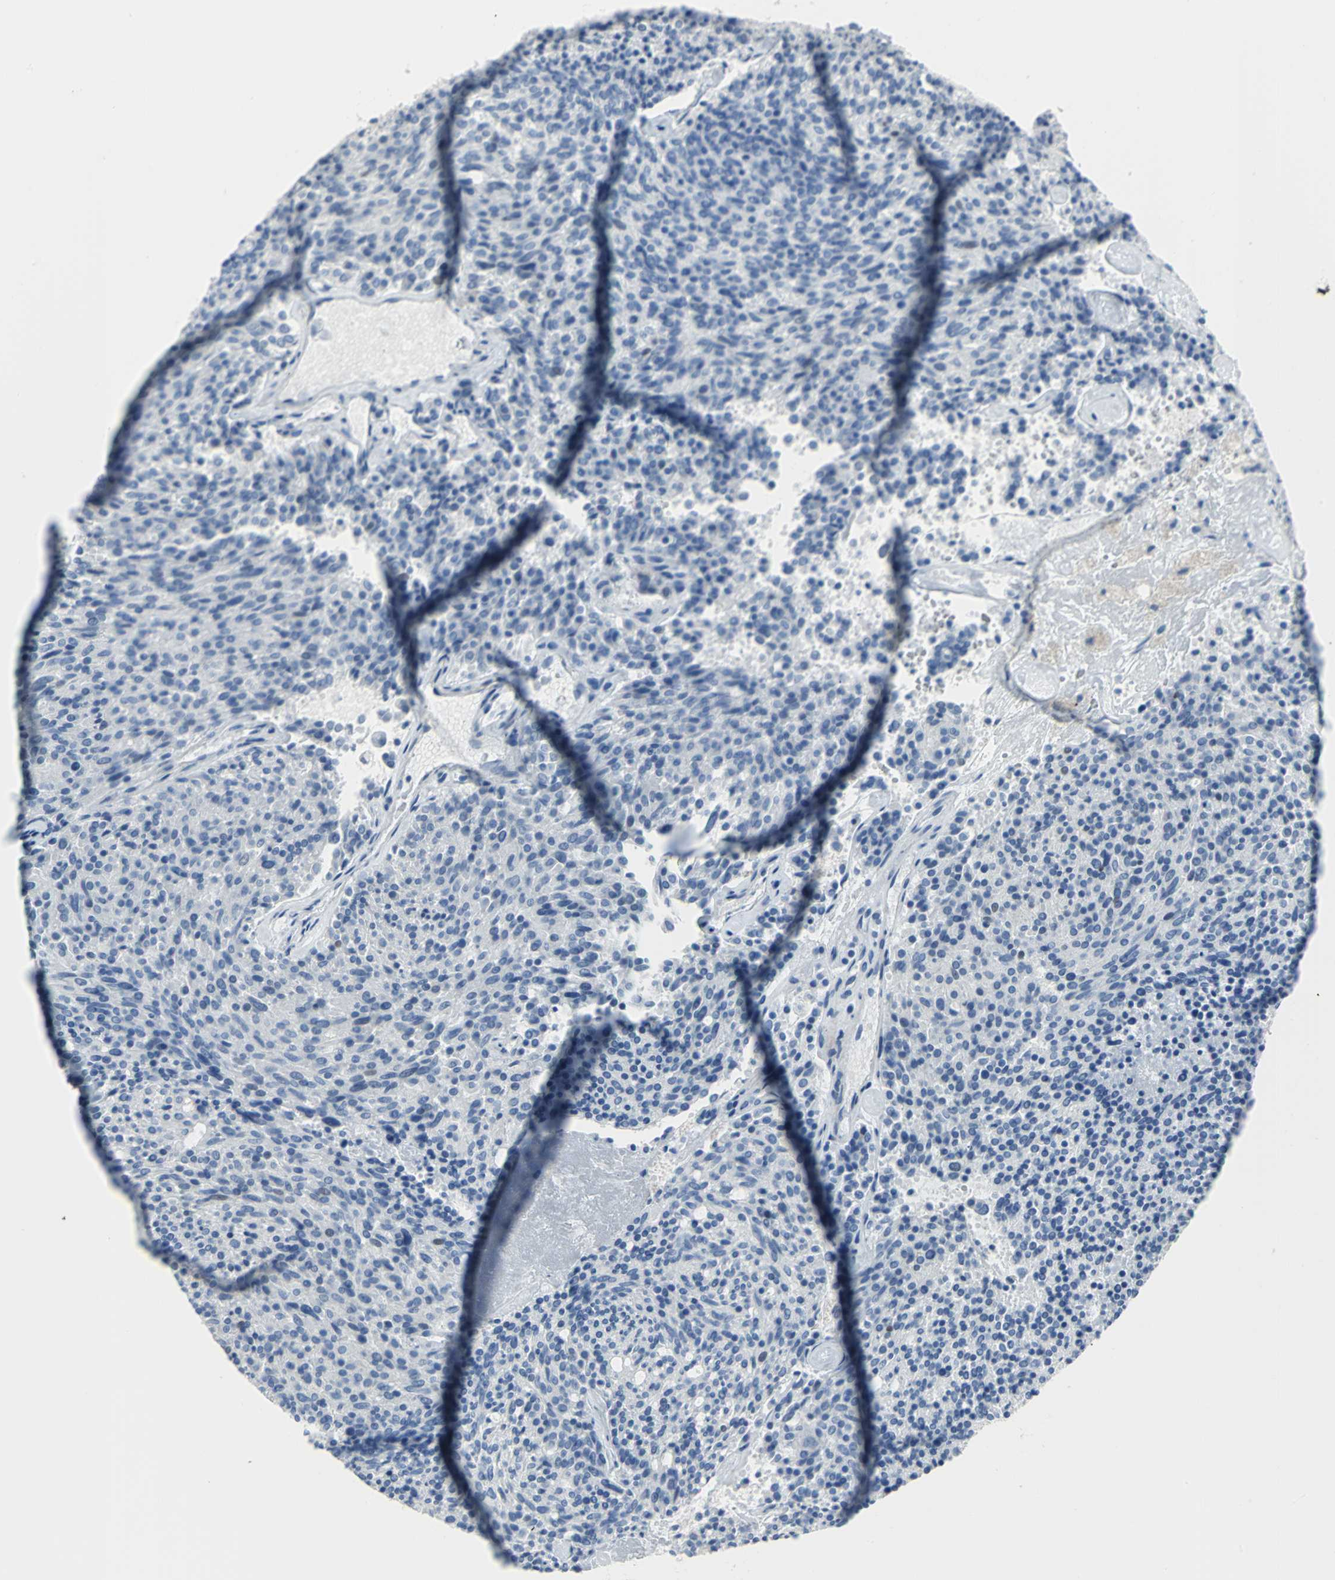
{"staining": {"intensity": "negative", "quantity": "none", "location": "none"}, "tissue": "carcinoid", "cell_type": "Tumor cells", "image_type": "cancer", "snomed": [{"axis": "morphology", "description": "Carcinoid, malignant, NOS"}, {"axis": "topography", "description": "Pancreas"}], "caption": "Immunohistochemical staining of carcinoid (malignant) displays no significant staining in tumor cells.", "gene": "MCM3", "patient": {"sex": "female", "age": 54}}